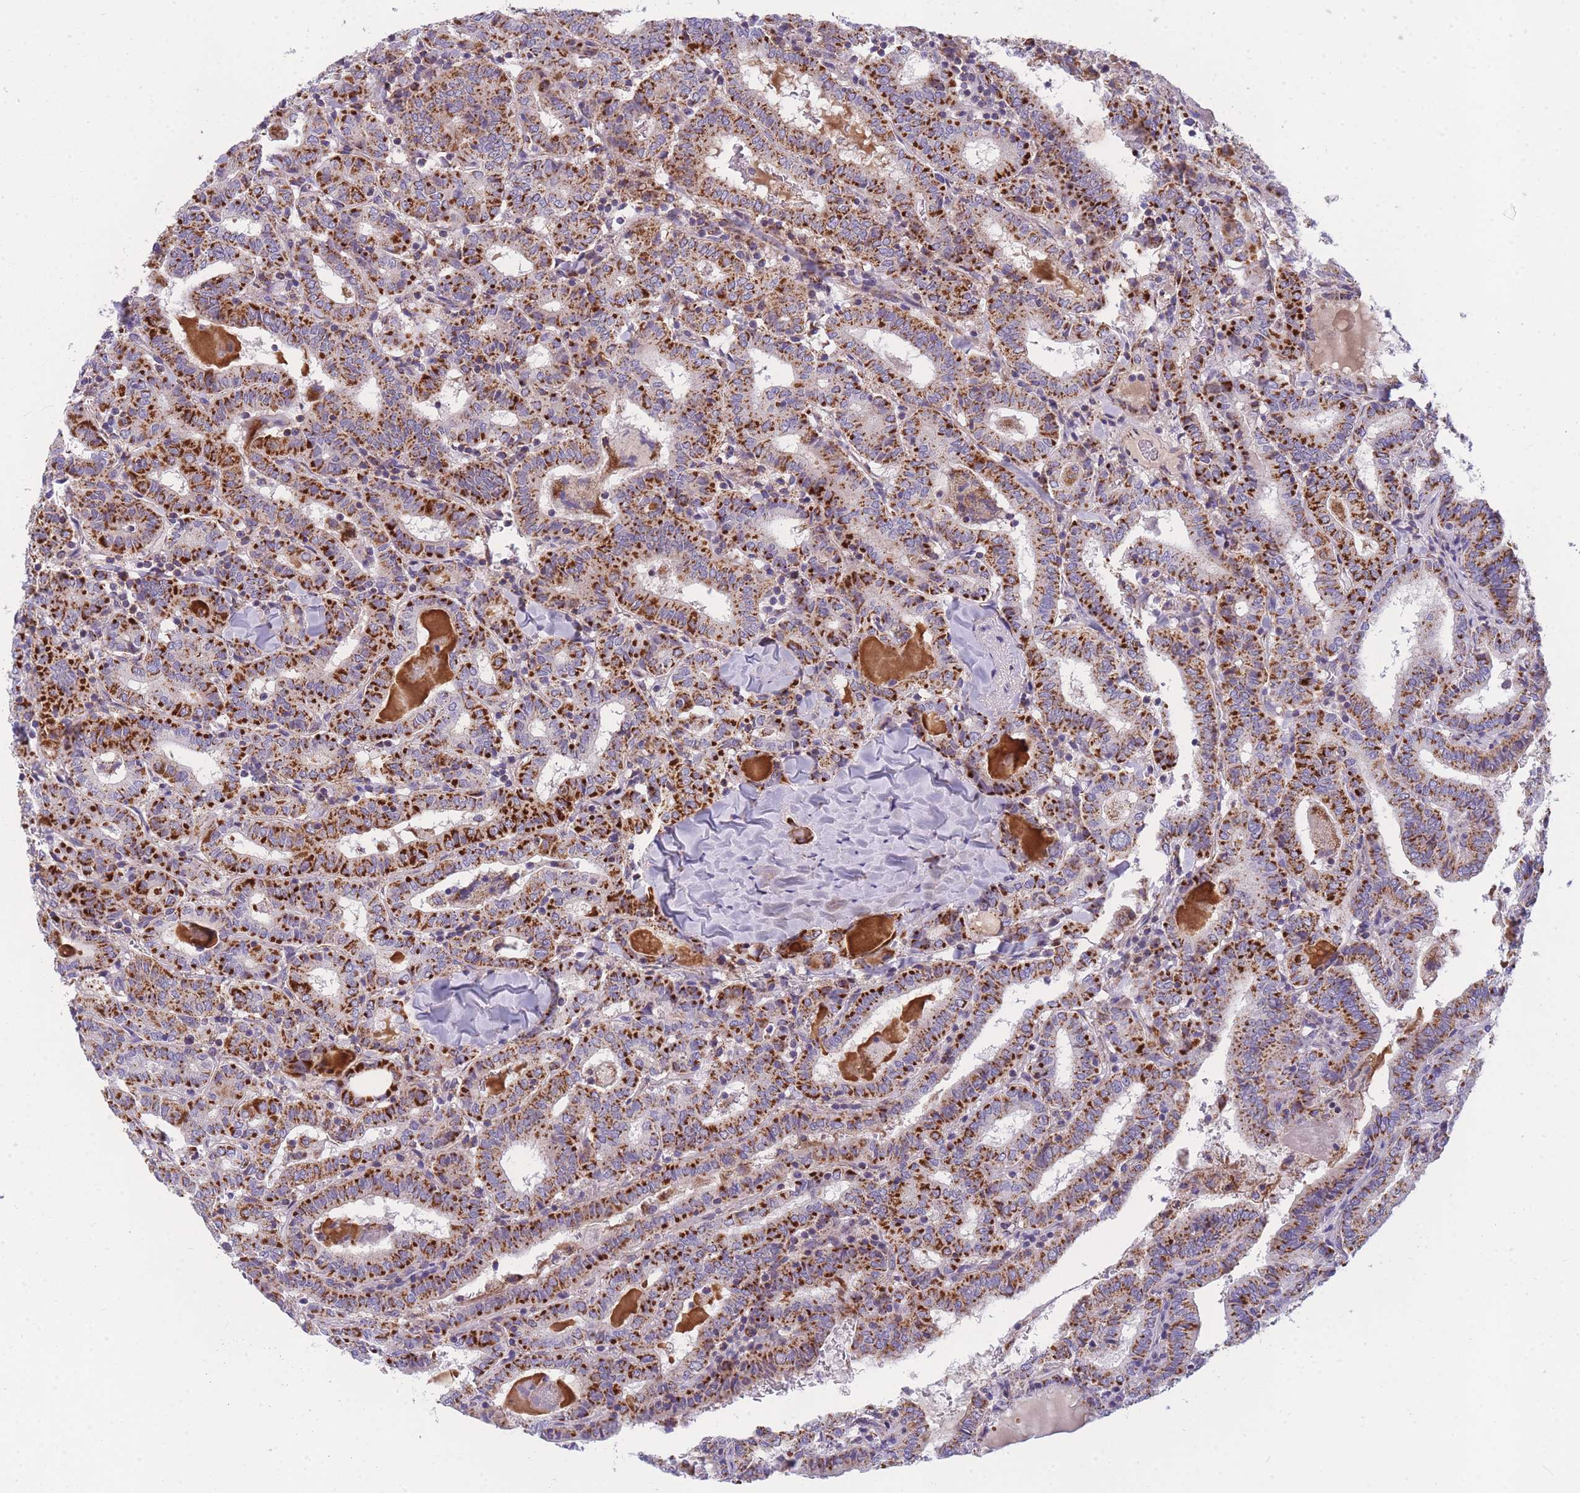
{"staining": {"intensity": "strong", "quantity": ">75%", "location": "cytoplasmic/membranous"}, "tissue": "thyroid cancer", "cell_type": "Tumor cells", "image_type": "cancer", "snomed": [{"axis": "morphology", "description": "Papillary adenocarcinoma, NOS"}, {"axis": "topography", "description": "Thyroid gland"}], "caption": "Immunohistochemical staining of papillary adenocarcinoma (thyroid) demonstrates strong cytoplasmic/membranous protein staining in approximately >75% of tumor cells.", "gene": "MRPS11", "patient": {"sex": "female", "age": 72}}